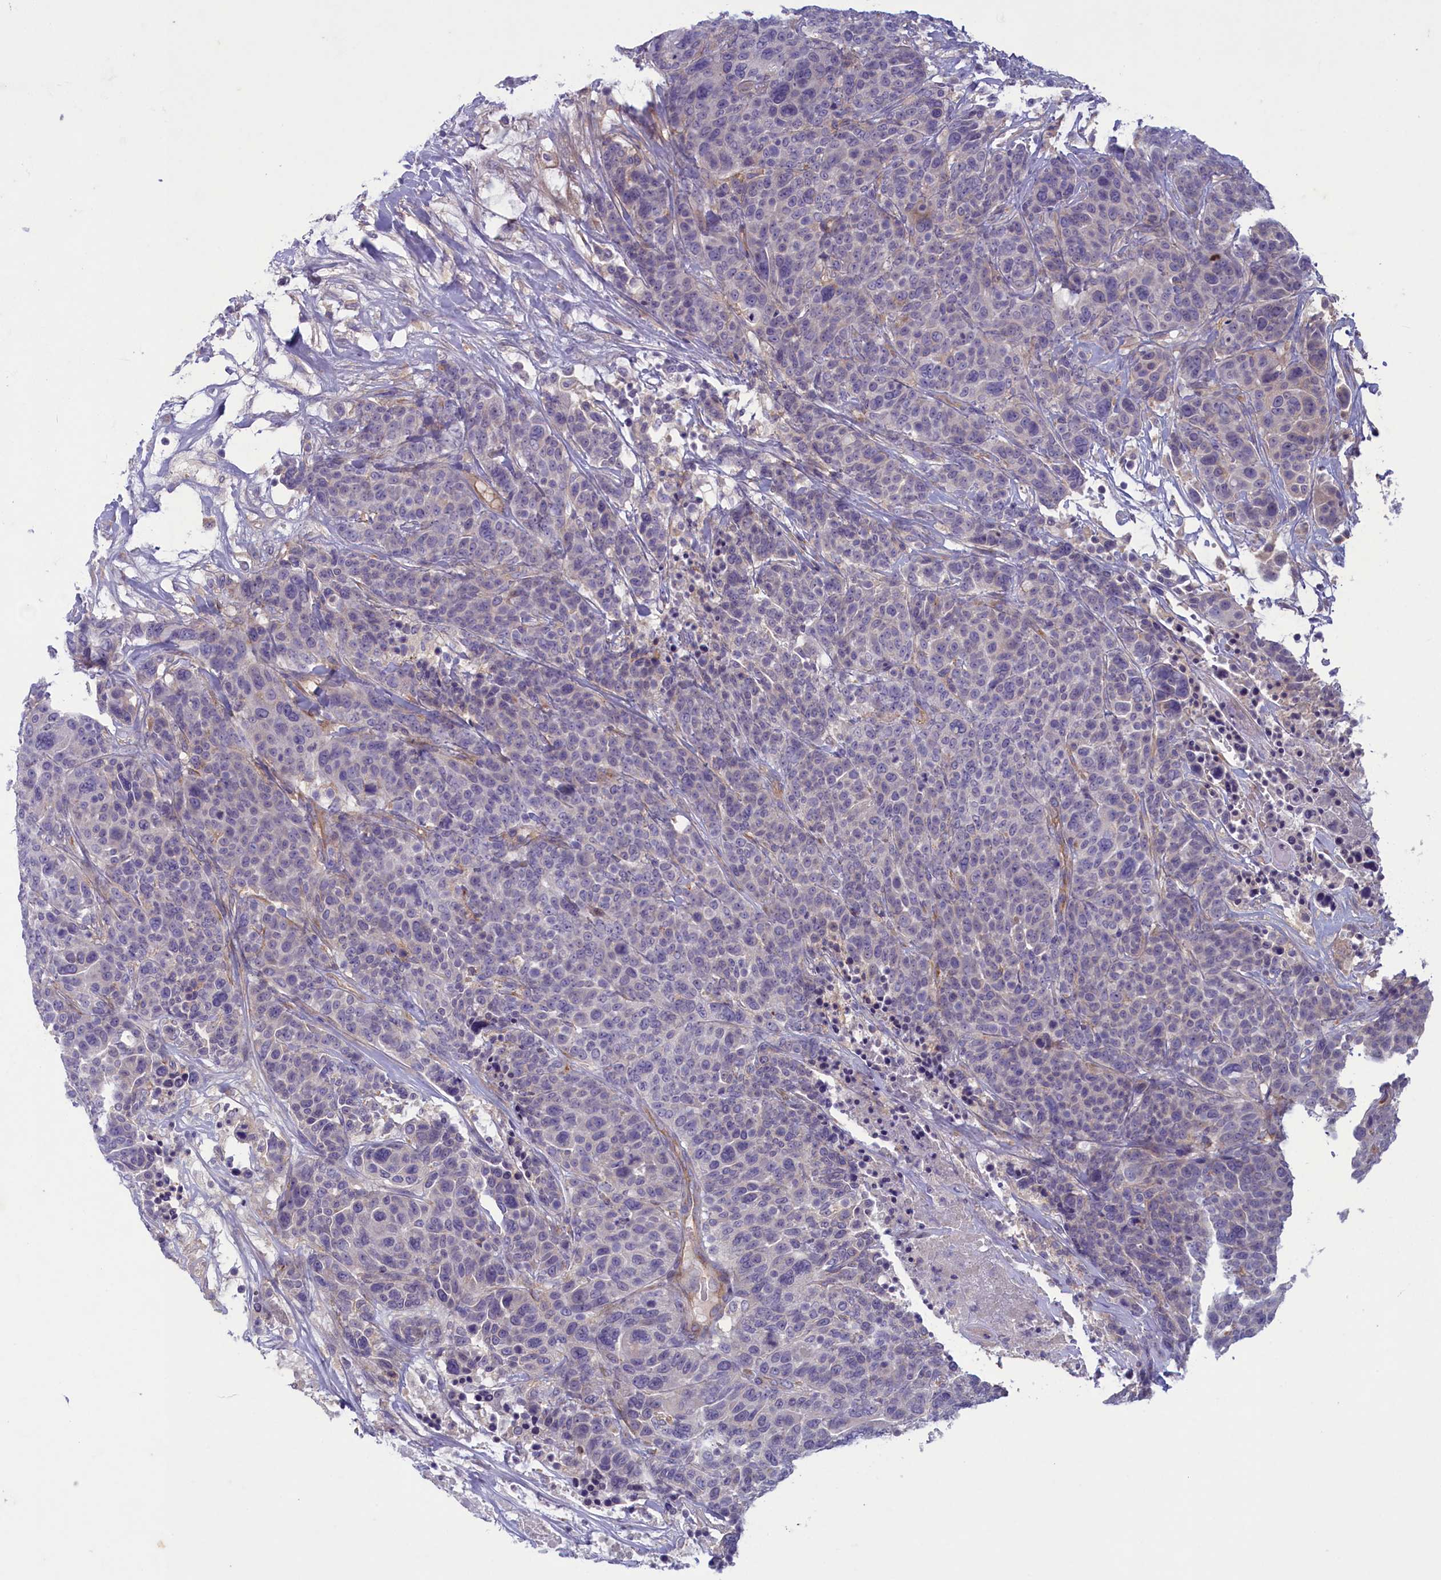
{"staining": {"intensity": "negative", "quantity": "none", "location": "none"}, "tissue": "breast cancer", "cell_type": "Tumor cells", "image_type": "cancer", "snomed": [{"axis": "morphology", "description": "Duct carcinoma"}, {"axis": "topography", "description": "Breast"}], "caption": "IHC histopathology image of human infiltrating ductal carcinoma (breast) stained for a protein (brown), which shows no positivity in tumor cells.", "gene": "PLEKHG6", "patient": {"sex": "female", "age": 37}}